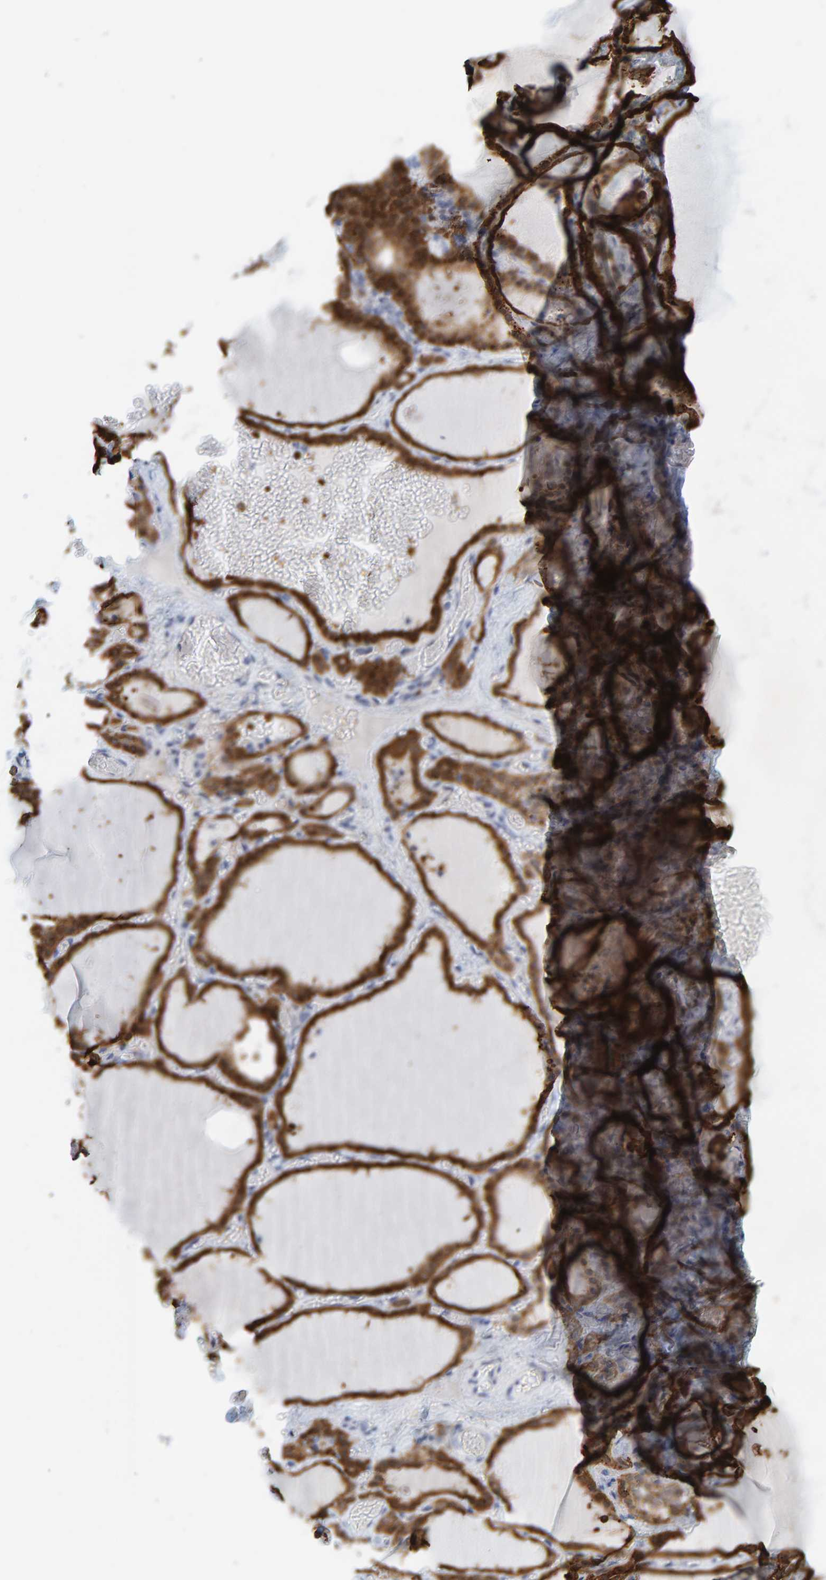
{"staining": {"intensity": "strong", "quantity": ">75%", "location": "cytoplasmic/membranous"}, "tissue": "thyroid gland", "cell_type": "Glandular cells", "image_type": "normal", "snomed": [{"axis": "morphology", "description": "Normal tissue, NOS"}, {"axis": "topography", "description": "Thyroid gland"}], "caption": "Benign thyroid gland reveals strong cytoplasmic/membranous positivity in approximately >75% of glandular cells, visualized by immunohistochemistry.", "gene": "KLHL11", "patient": {"sex": "female", "age": 22}}